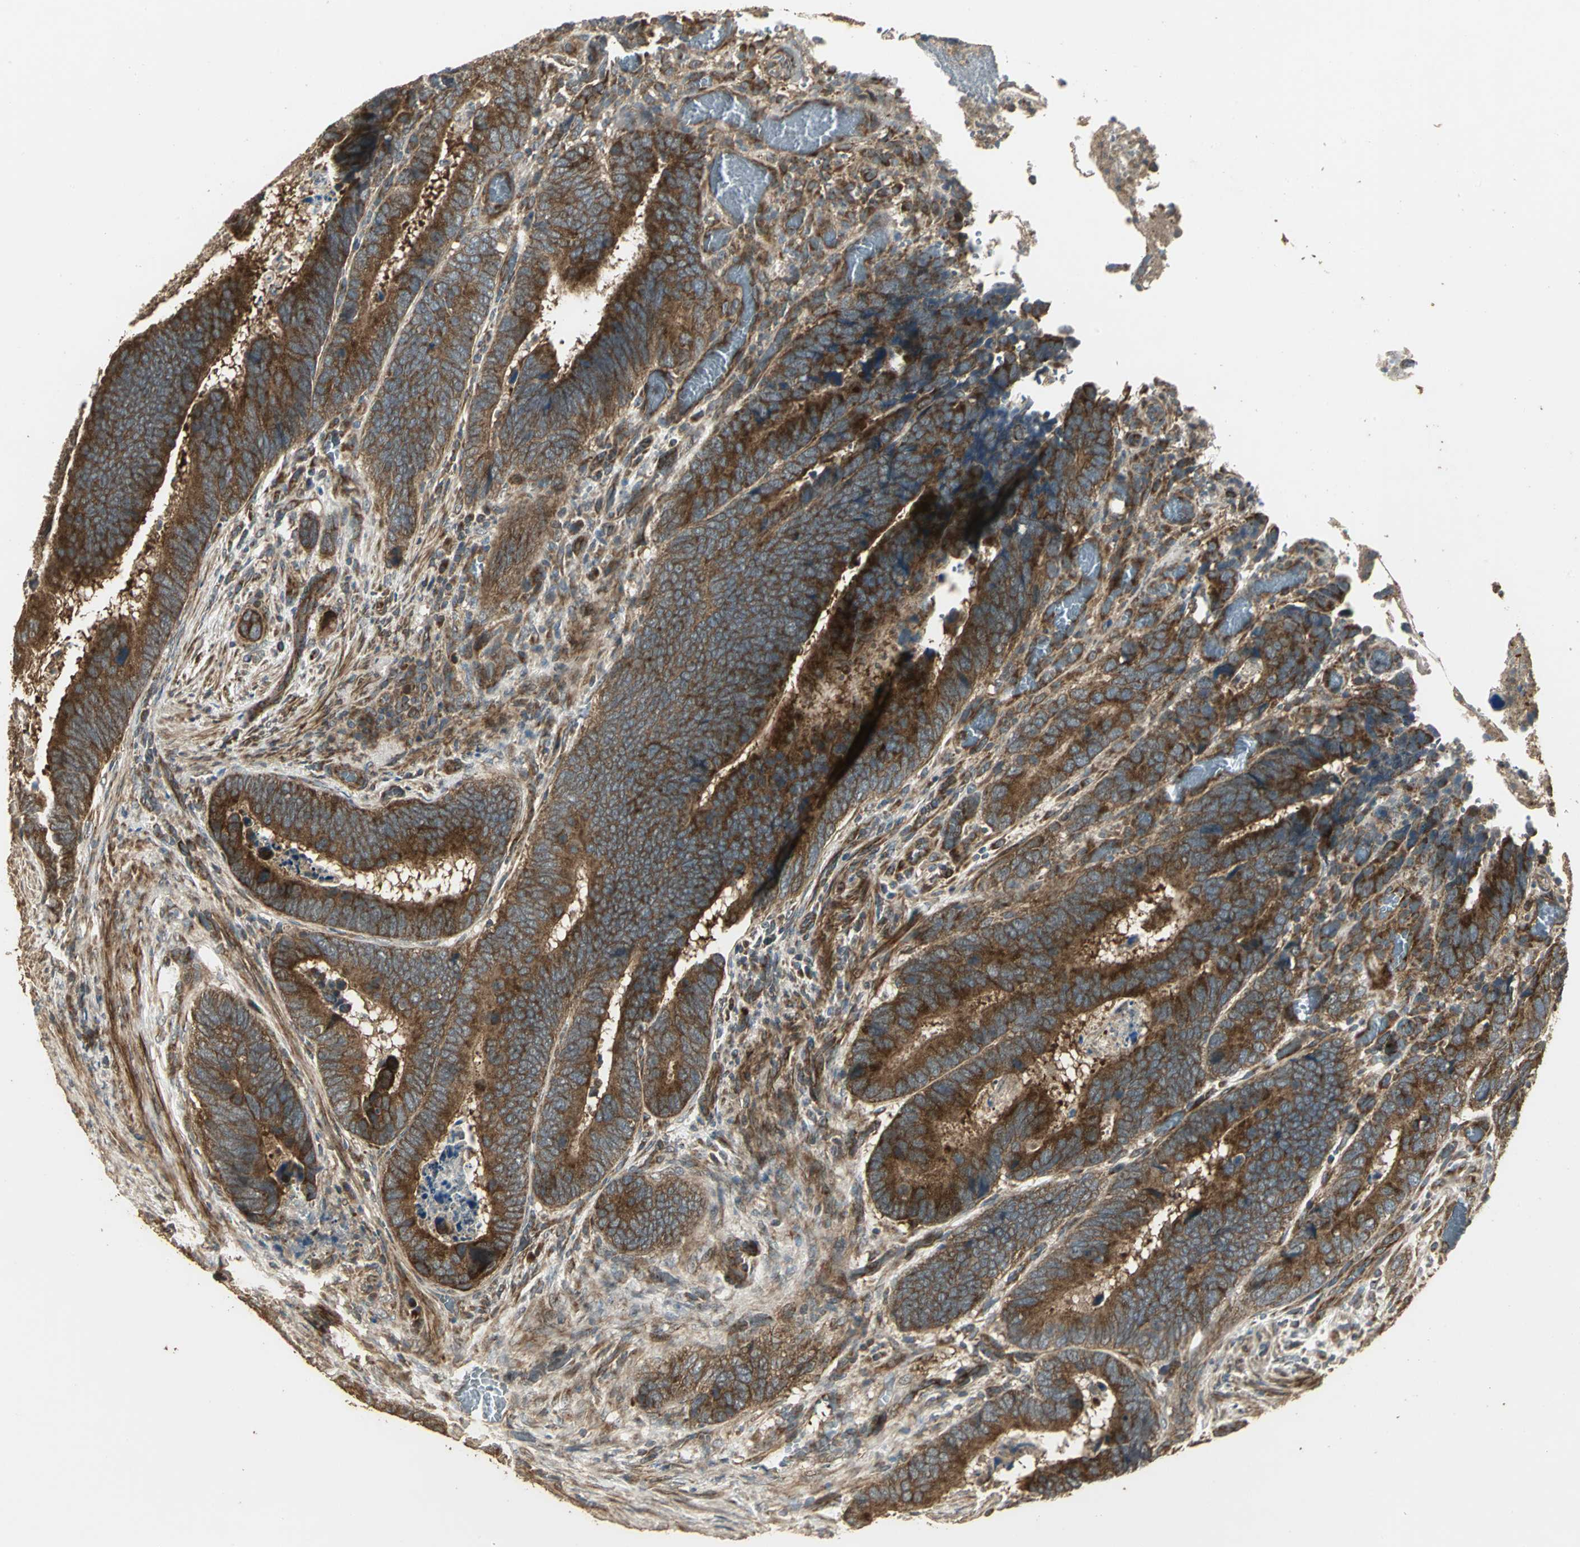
{"staining": {"intensity": "strong", "quantity": ">75%", "location": "cytoplasmic/membranous"}, "tissue": "colorectal cancer", "cell_type": "Tumor cells", "image_type": "cancer", "snomed": [{"axis": "morphology", "description": "Adenocarcinoma, NOS"}, {"axis": "topography", "description": "Colon"}], "caption": "Immunohistochemistry (IHC) staining of colorectal cancer (adenocarcinoma), which reveals high levels of strong cytoplasmic/membranous expression in about >75% of tumor cells indicating strong cytoplasmic/membranous protein positivity. The staining was performed using DAB (brown) for protein detection and nuclei were counterstained in hematoxylin (blue).", "gene": "KANK1", "patient": {"sex": "male", "age": 72}}